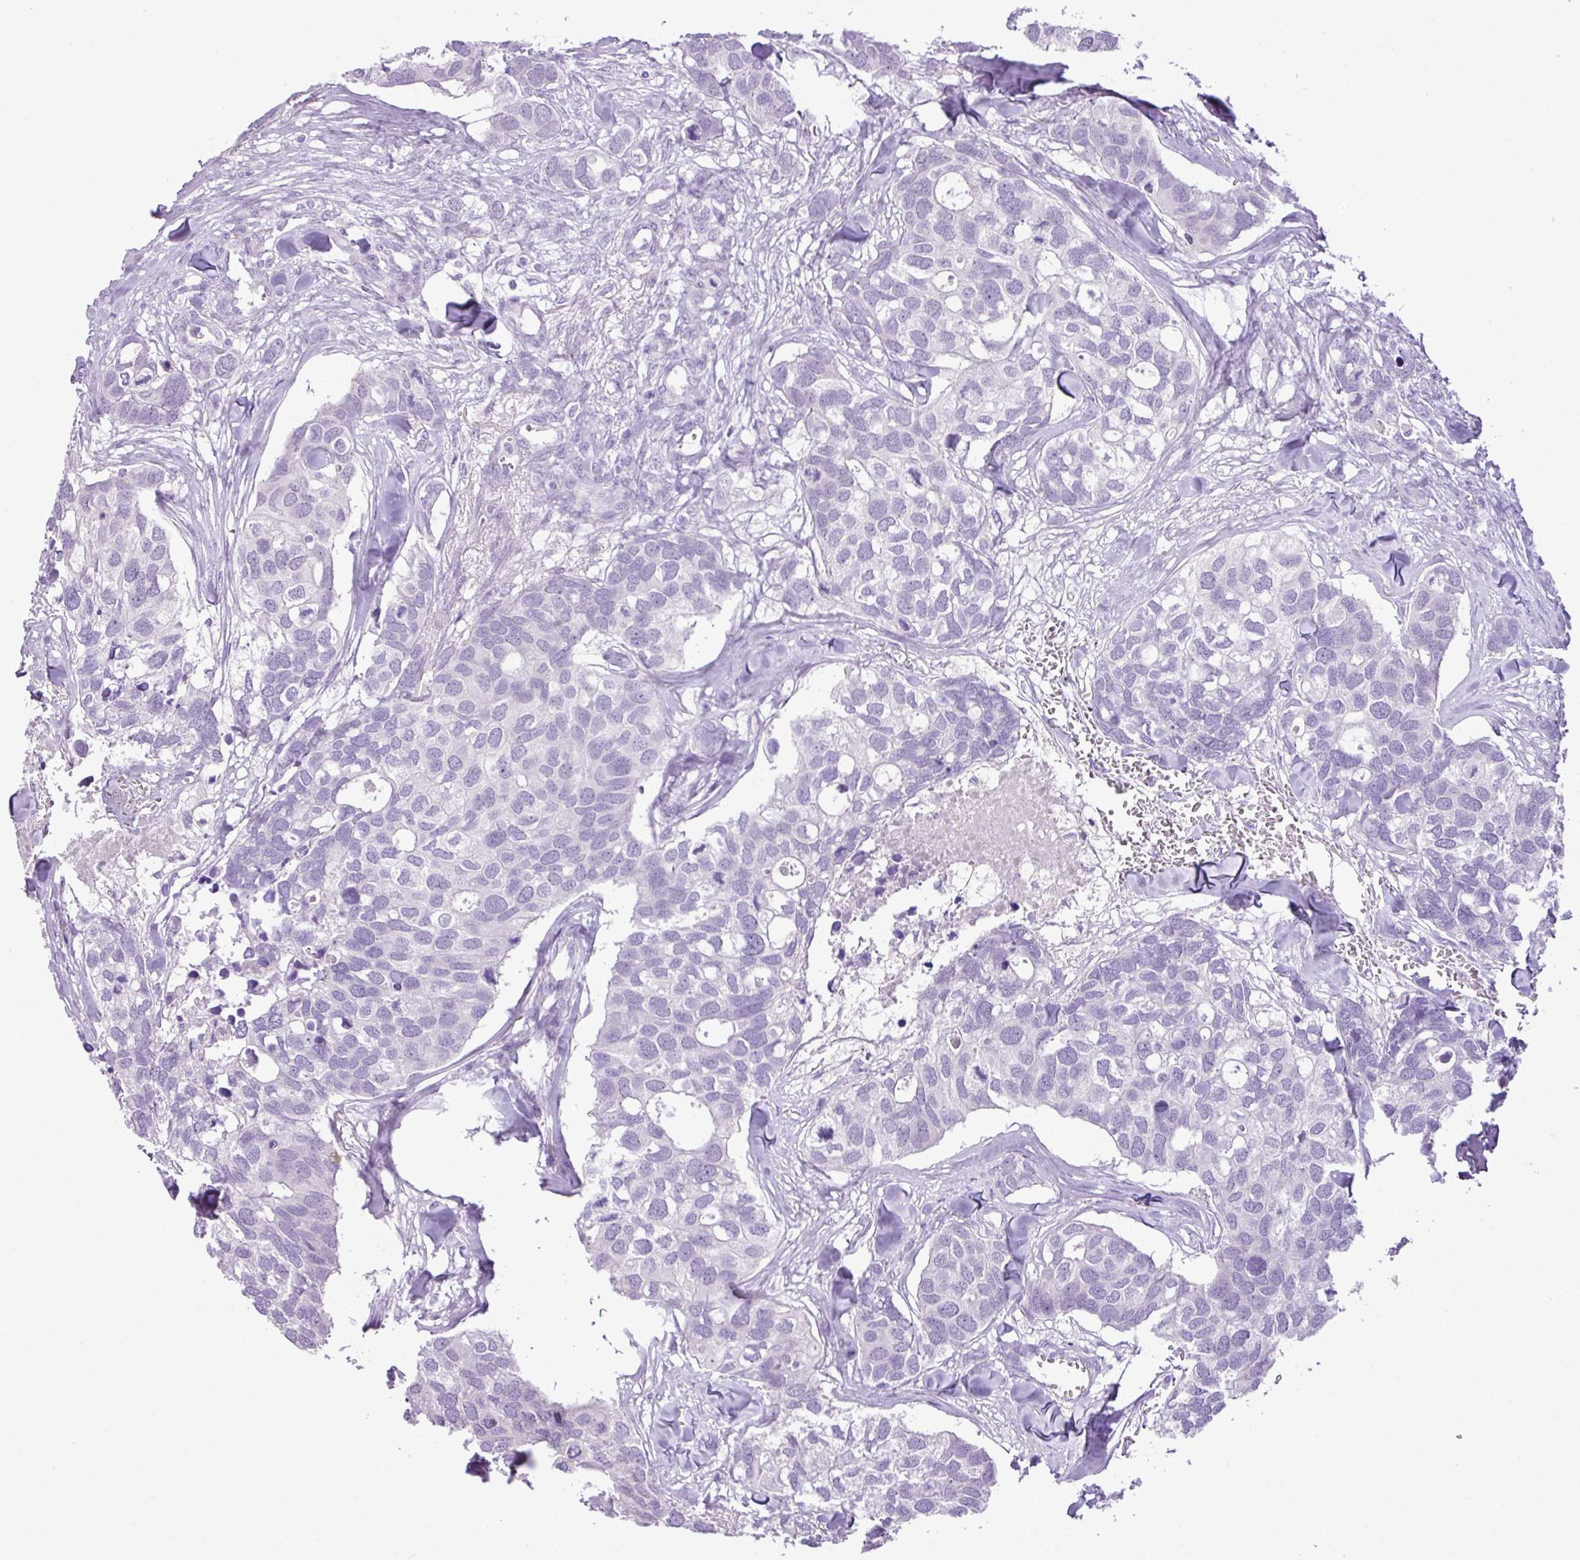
{"staining": {"intensity": "negative", "quantity": "none", "location": "none"}, "tissue": "breast cancer", "cell_type": "Tumor cells", "image_type": "cancer", "snomed": [{"axis": "morphology", "description": "Duct carcinoma"}, {"axis": "topography", "description": "Breast"}], "caption": "High magnification brightfield microscopy of breast intraductal carcinoma stained with DAB (3,3'-diaminobenzidine) (brown) and counterstained with hematoxylin (blue): tumor cells show no significant expression. Brightfield microscopy of IHC stained with DAB (brown) and hematoxylin (blue), captured at high magnification.", "gene": "HTR3E", "patient": {"sex": "female", "age": 83}}